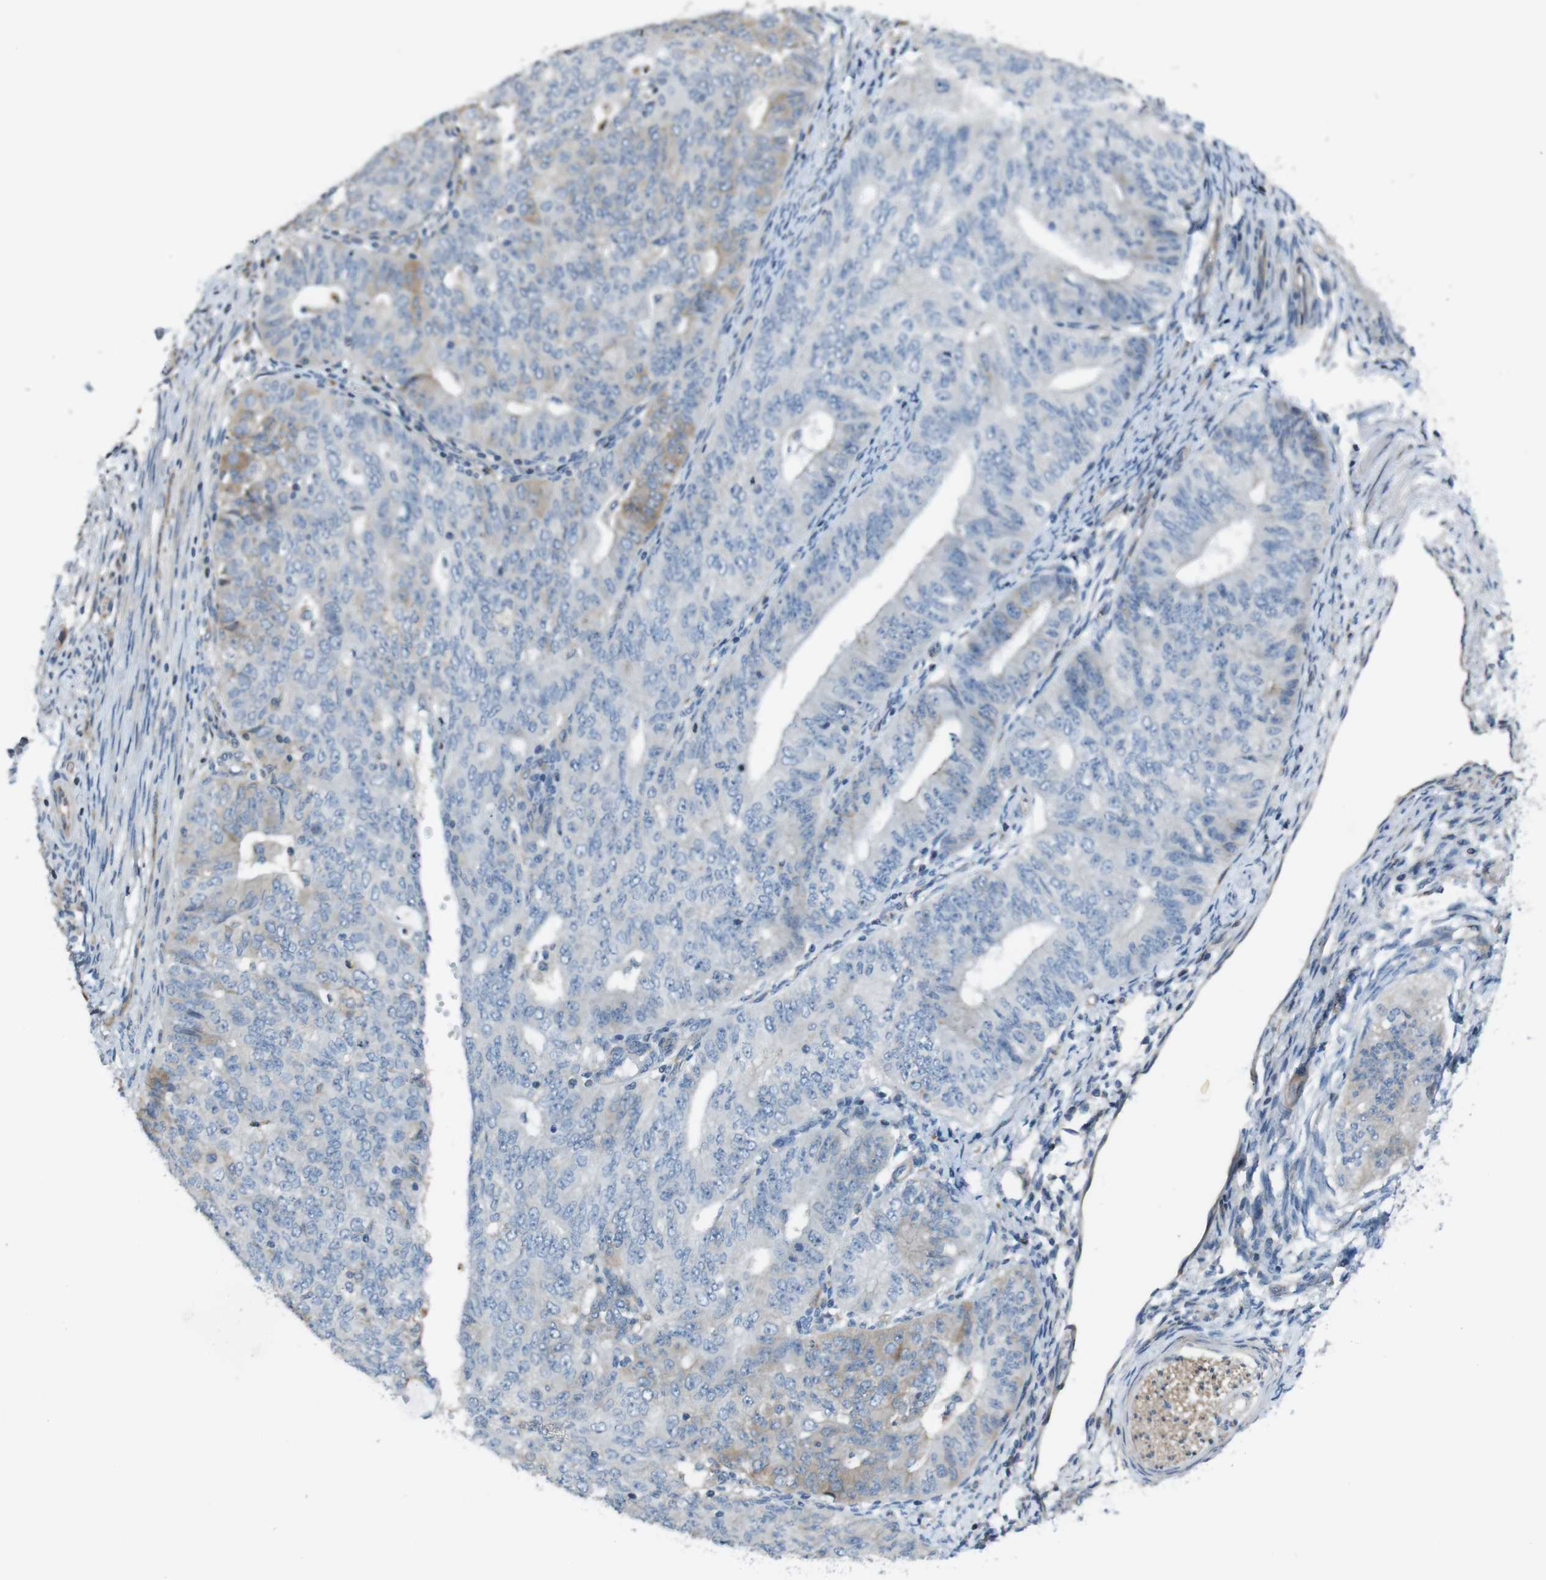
{"staining": {"intensity": "weak", "quantity": "<25%", "location": "cytoplasmic/membranous"}, "tissue": "endometrial cancer", "cell_type": "Tumor cells", "image_type": "cancer", "snomed": [{"axis": "morphology", "description": "Adenocarcinoma, NOS"}, {"axis": "topography", "description": "Endometrium"}], "caption": "Tumor cells show no significant protein expression in endometrial cancer. (DAB IHC, high magnification).", "gene": "PCDH10", "patient": {"sex": "female", "age": 32}}